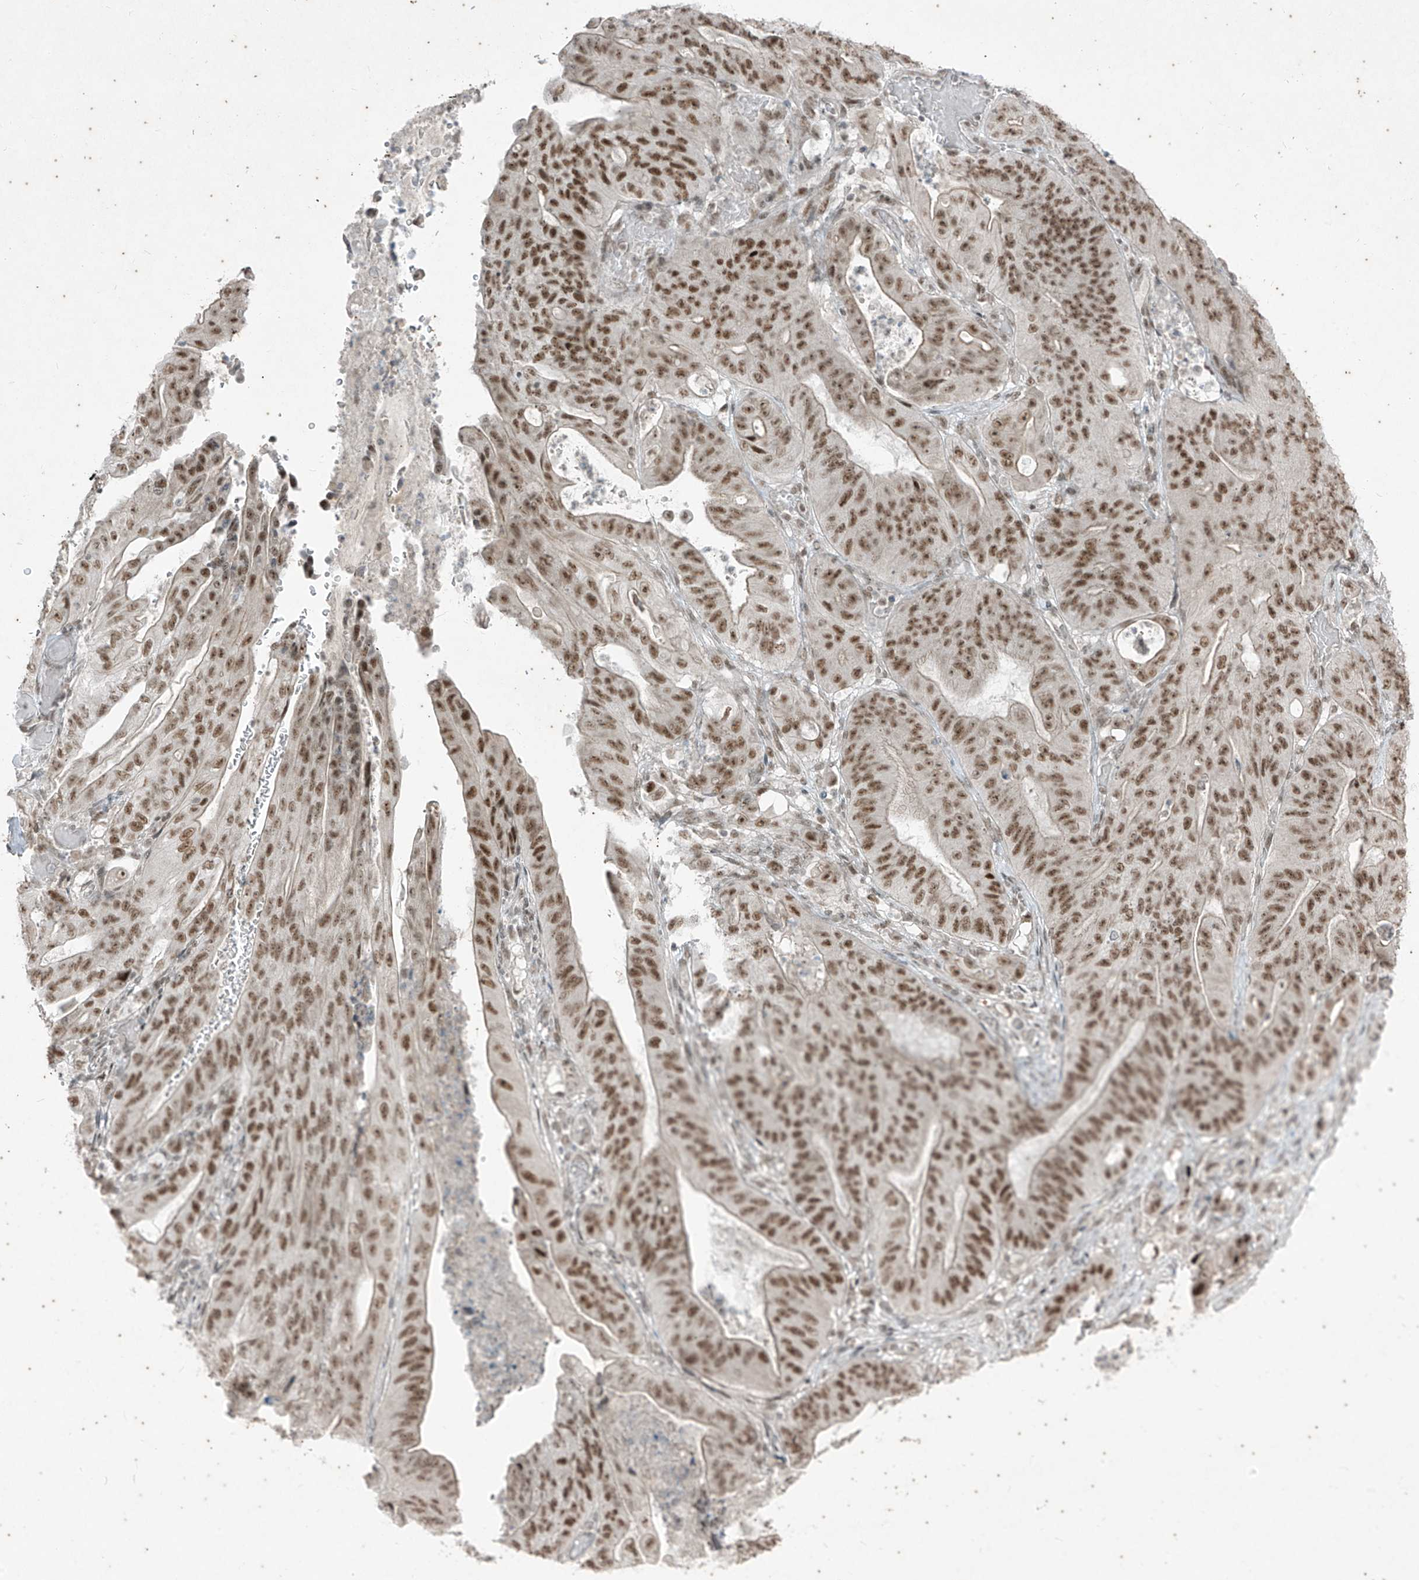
{"staining": {"intensity": "moderate", "quantity": ">75%", "location": "nuclear"}, "tissue": "stomach cancer", "cell_type": "Tumor cells", "image_type": "cancer", "snomed": [{"axis": "morphology", "description": "Adenocarcinoma, NOS"}, {"axis": "topography", "description": "Stomach"}], "caption": "DAB (3,3'-diaminobenzidine) immunohistochemical staining of stomach cancer reveals moderate nuclear protein expression in about >75% of tumor cells. The staining was performed using DAB (3,3'-diaminobenzidine), with brown indicating positive protein expression. Nuclei are stained blue with hematoxylin.", "gene": "ZNF354B", "patient": {"sex": "female", "age": 73}}